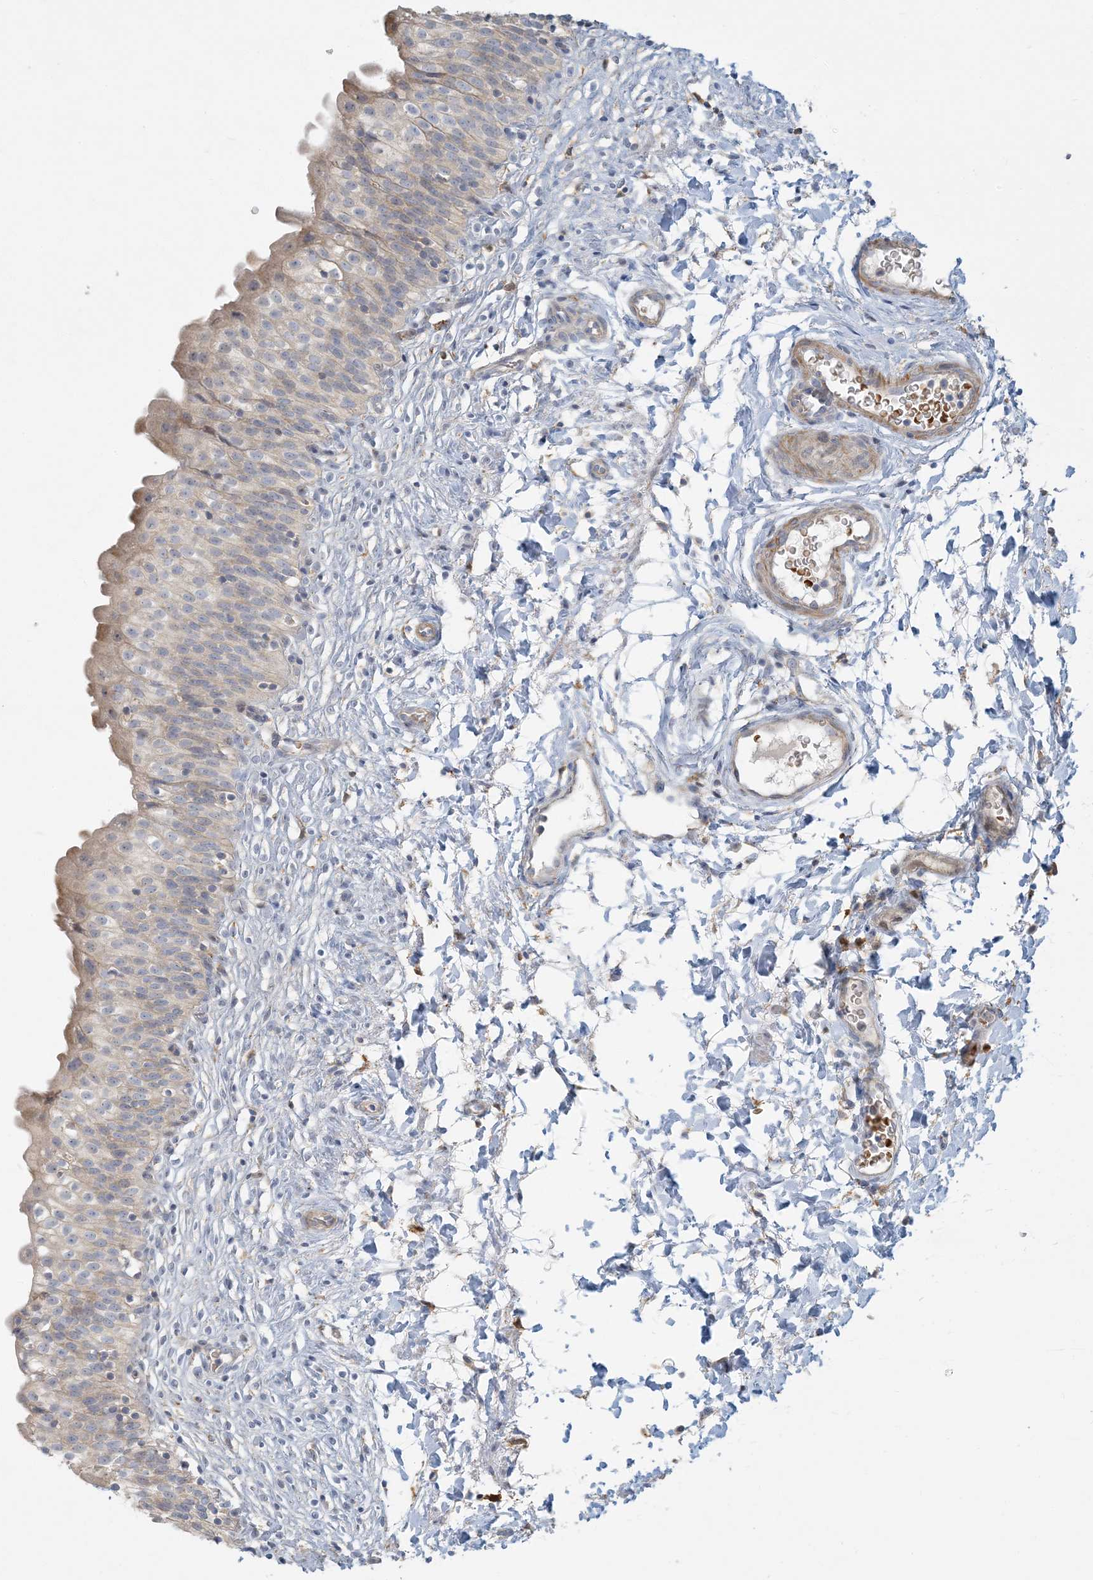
{"staining": {"intensity": "moderate", "quantity": "<25%", "location": "cytoplasmic/membranous"}, "tissue": "urinary bladder", "cell_type": "Urothelial cells", "image_type": "normal", "snomed": [{"axis": "morphology", "description": "Normal tissue, NOS"}, {"axis": "topography", "description": "Urinary bladder"}], "caption": "Immunohistochemical staining of benign human urinary bladder displays moderate cytoplasmic/membranous protein staining in approximately <25% of urothelial cells. The staining was performed using DAB (3,3'-diaminobenzidine) to visualize the protein expression in brown, while the nuclei were stained in blue with hematoxylin (Magnification: 20x).", "gene": "LTN1", "patient": {"sex": "male", "age": 55}}